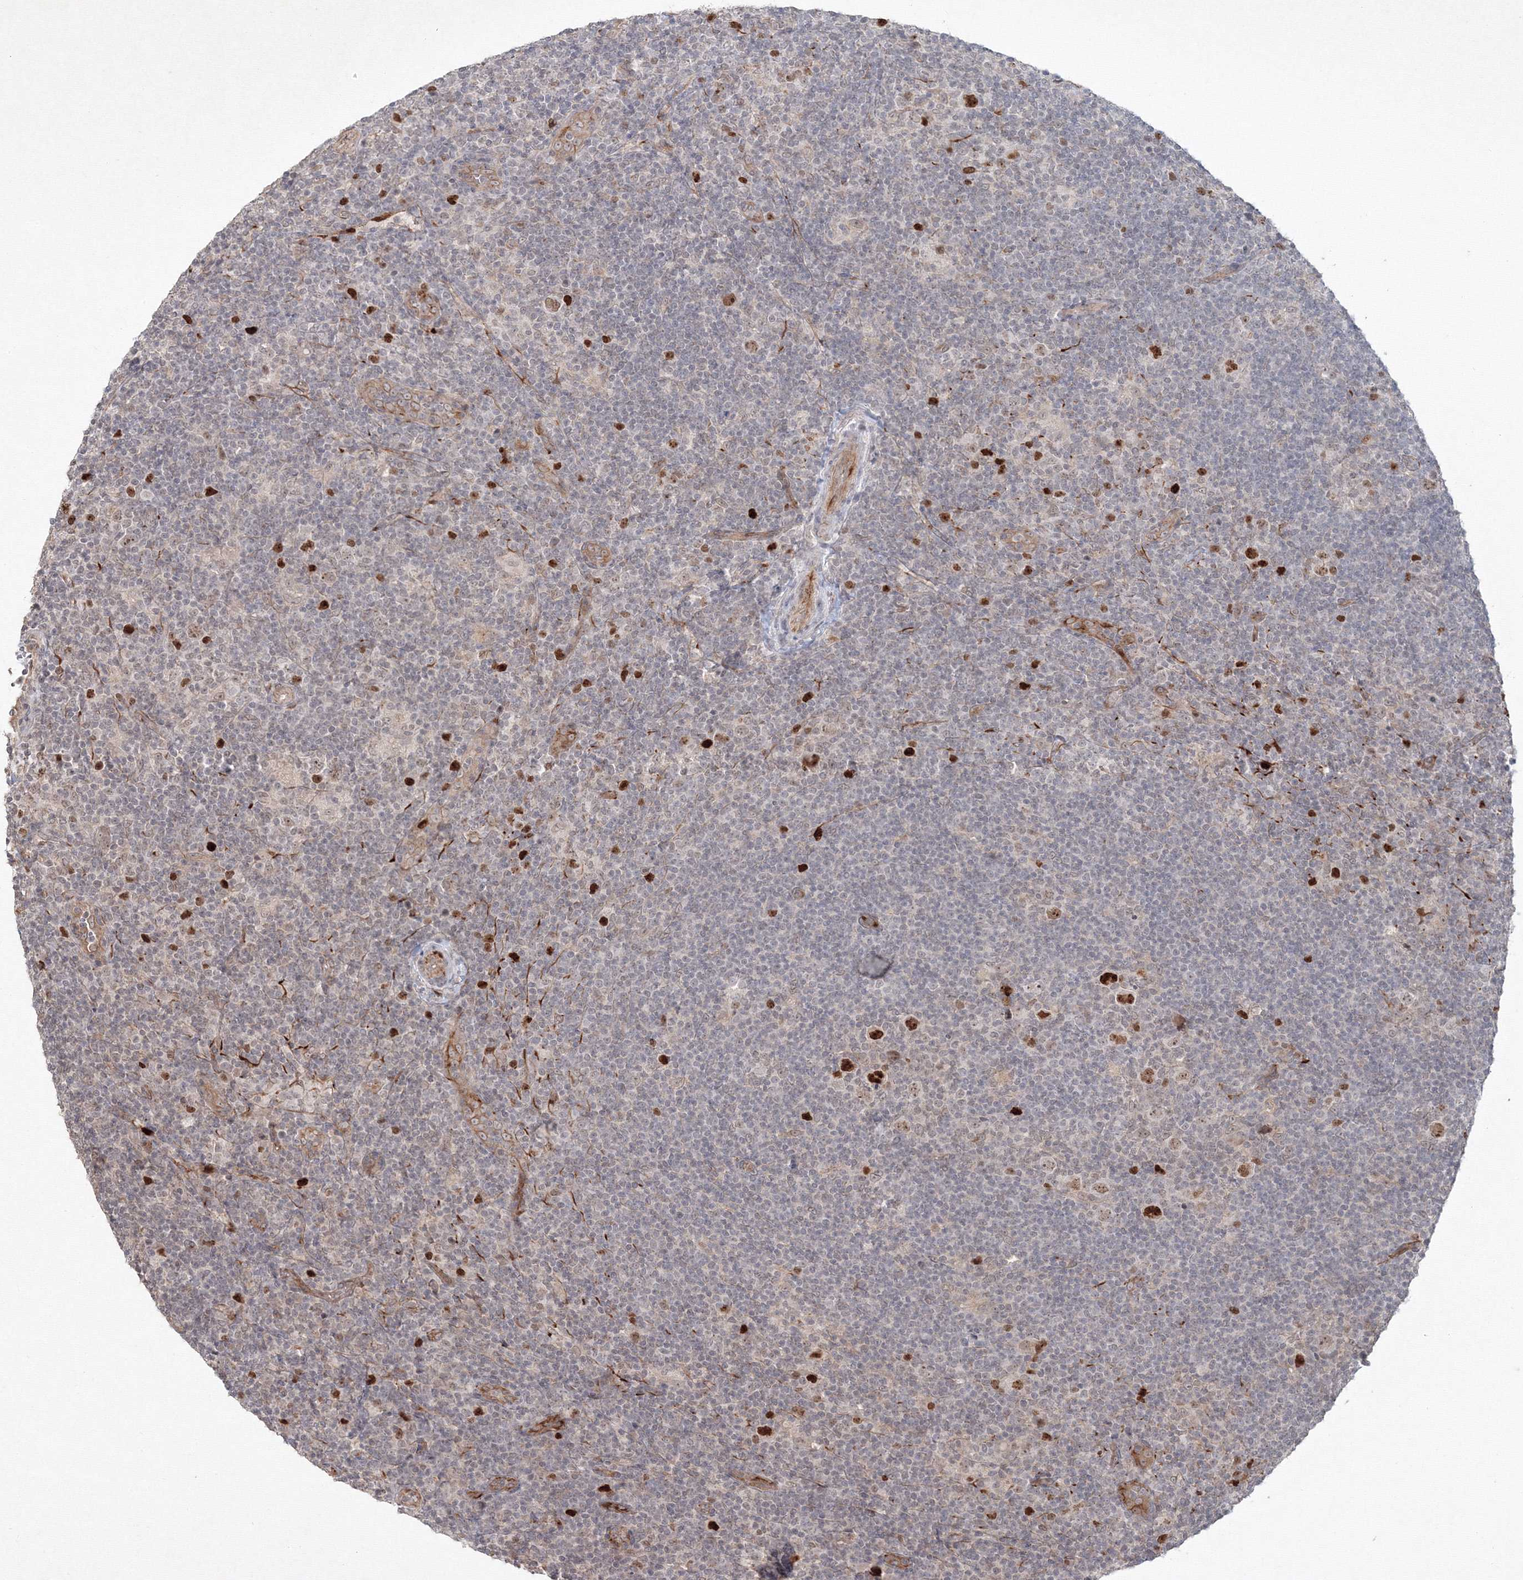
{"staining": {"intensity": "strong", "quantity": ">75%", "location": "nuclear"}, "tissue": "lymphoma", "cell_type": "Tumor cells", "image_type": "cancer", "snomed": [{"axis": "morphology", "description": "Hodgkin's disease, NOS"}, {"axis": "topography", "description": "Lymph node"}], "caption": "Hodgkin's disease tissue reveals strong nuclear expression in approximately >75% of tumor cells", "gene": "KIF20A", "patient": {"sex": "female", "age": 57}}